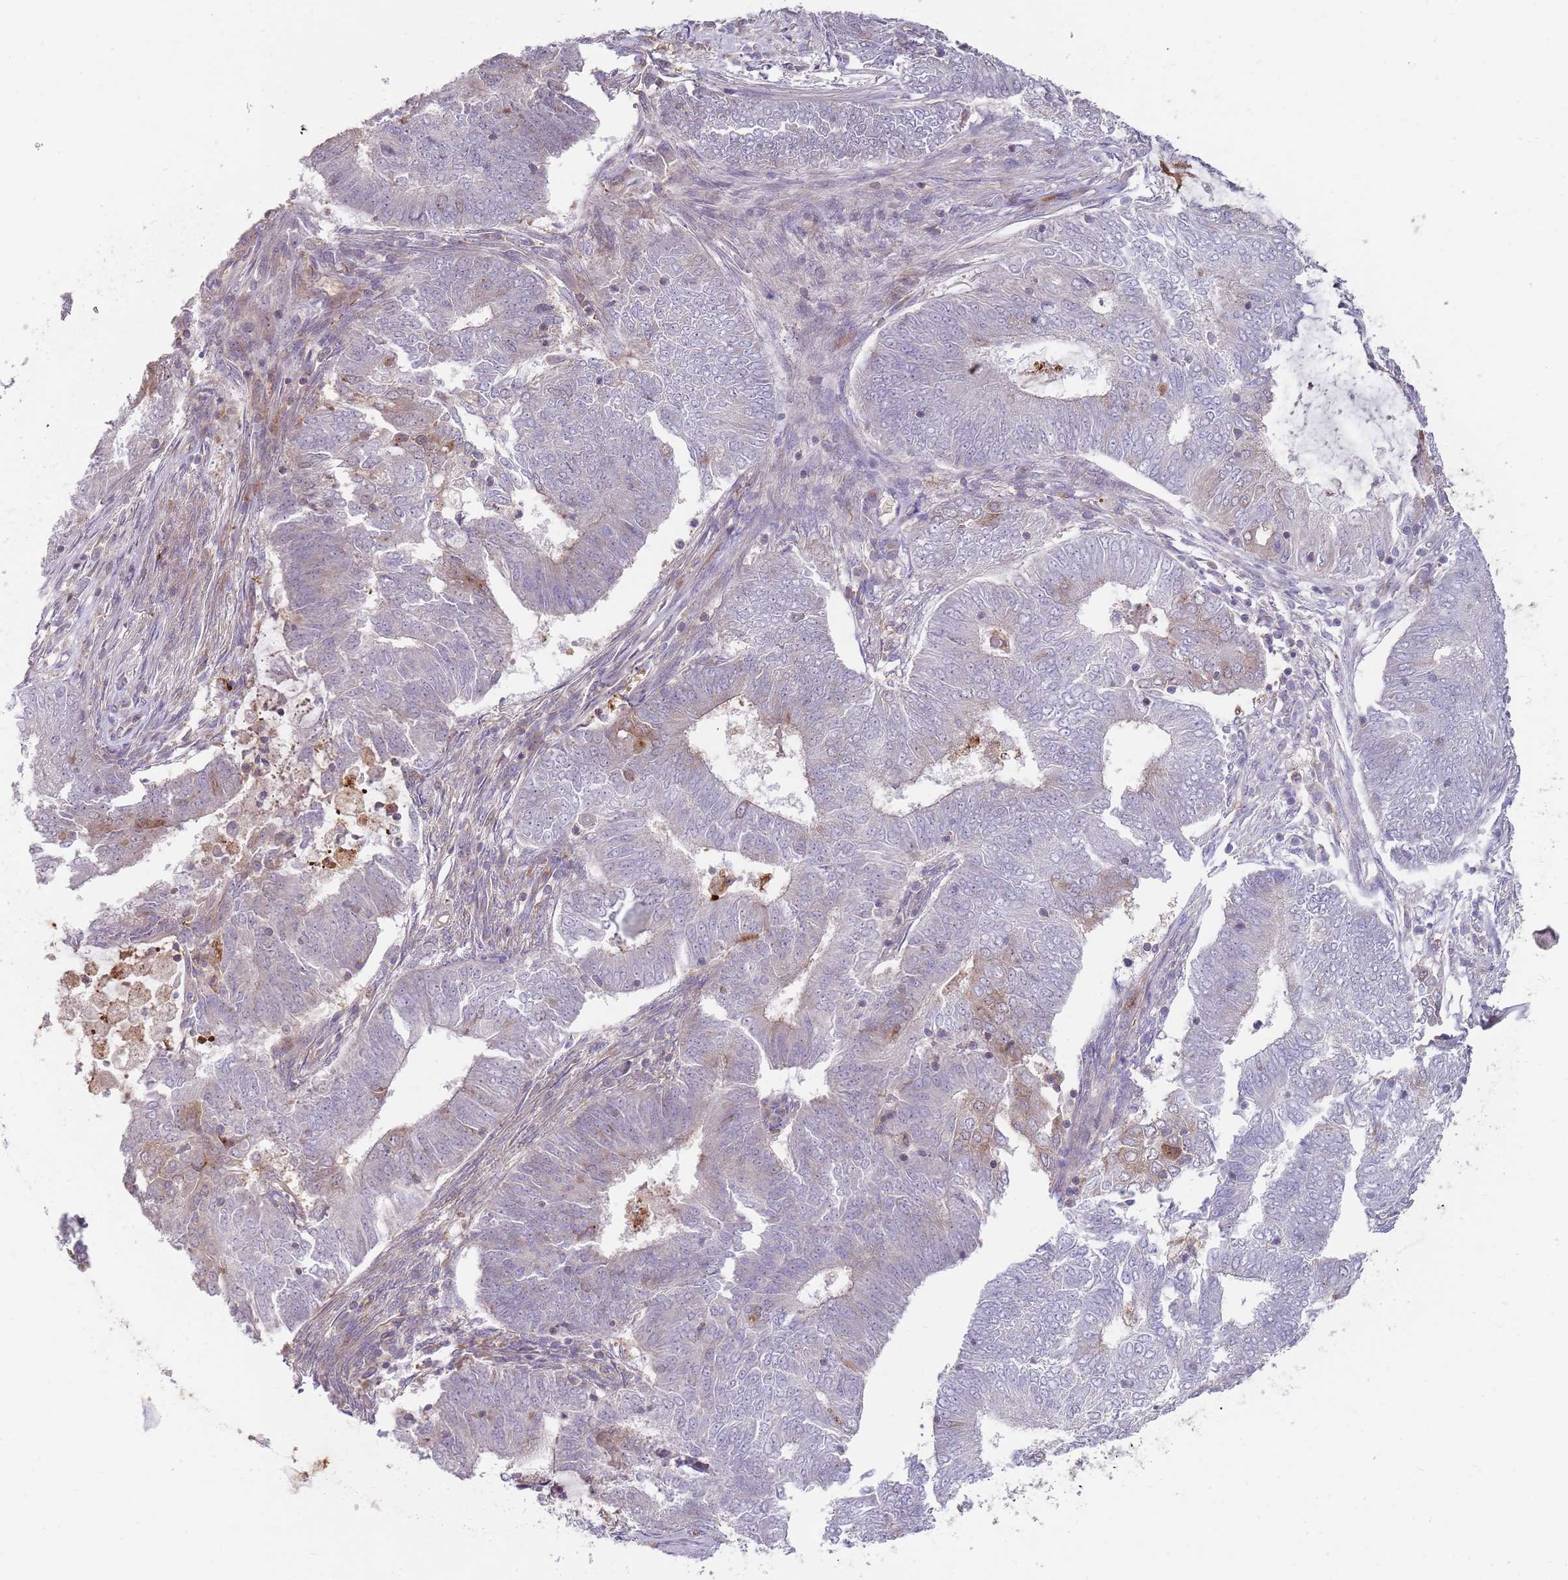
{"staining": {"intensity": "weak", "quantity": "<25%", "location": "cytoplasmic/membranous"}, "tissue": "endometrial cancer", "cell_type": "Tumor cells", "image_type": "cancer", "snomed": [{"axis": "morphology", "description": "Adenocarcinoma, NOS"}, {"axis": "topography", "description": "Endometrium"}], "caption": "Immunohistochemistry of endometrial adenocarcinoma reveals no staining in tumor cells.", "gene": "GGA1", "patient": {"sex": "female", "age": 62}}